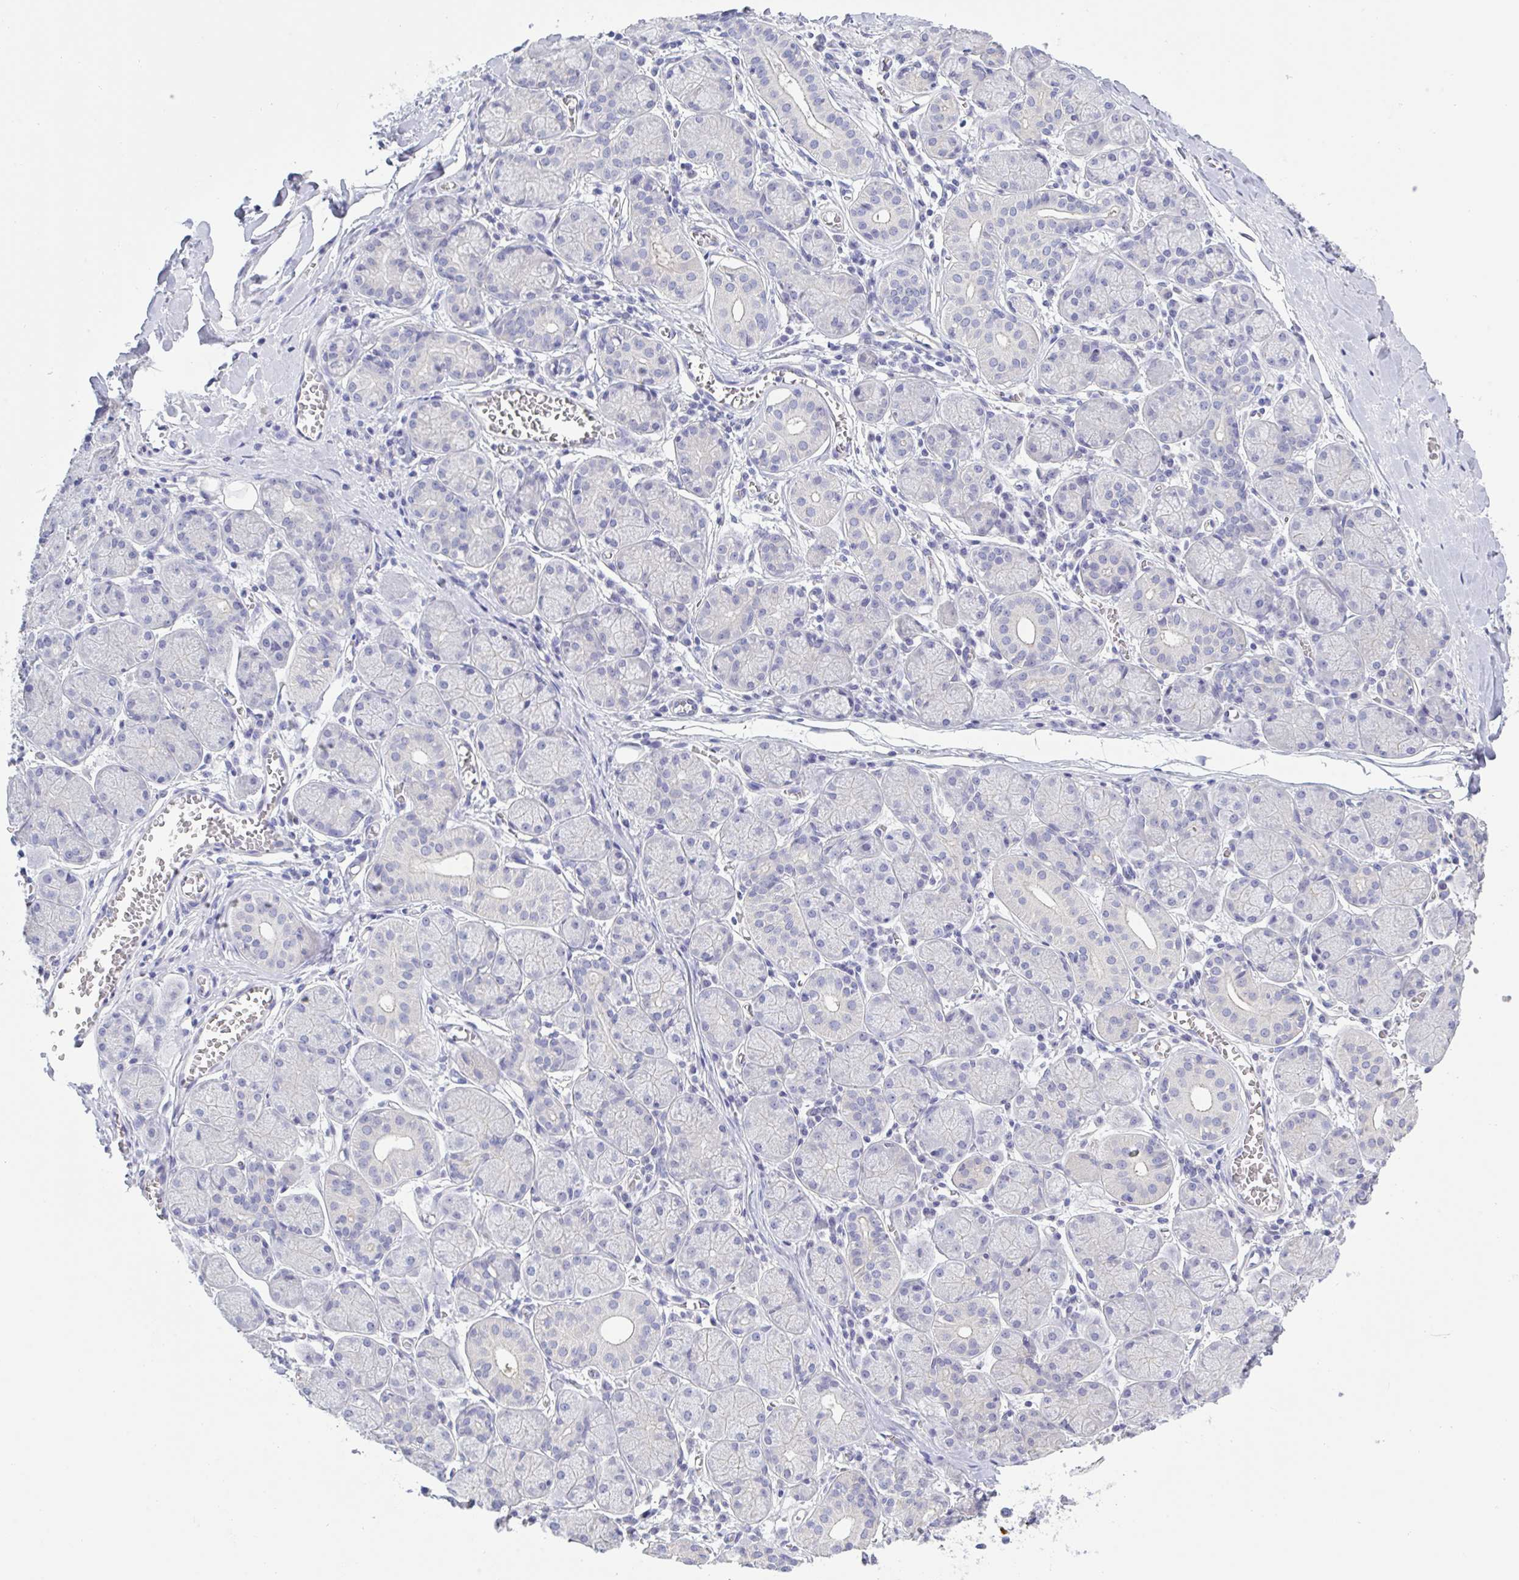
{"staining": {"intensity": "negative", "quantity": "none", "location": "none"}, "tissue": "salivary gland", "cell_type": "Glandular cells", "image_type": "normal", "snomed": [{"axis": "morphology", "description": "Normal tissue, NOS"}, {"axis": "topography", "description": "Salivary gland"}], "caption": "Salivary gland was stained to show a protein in brown. There is no significant staining in glandular cells. (DAB immunohistochemistry, high magnification).", "gene": "CHMP5", "patient": {"sex": "female", "age": 24}}